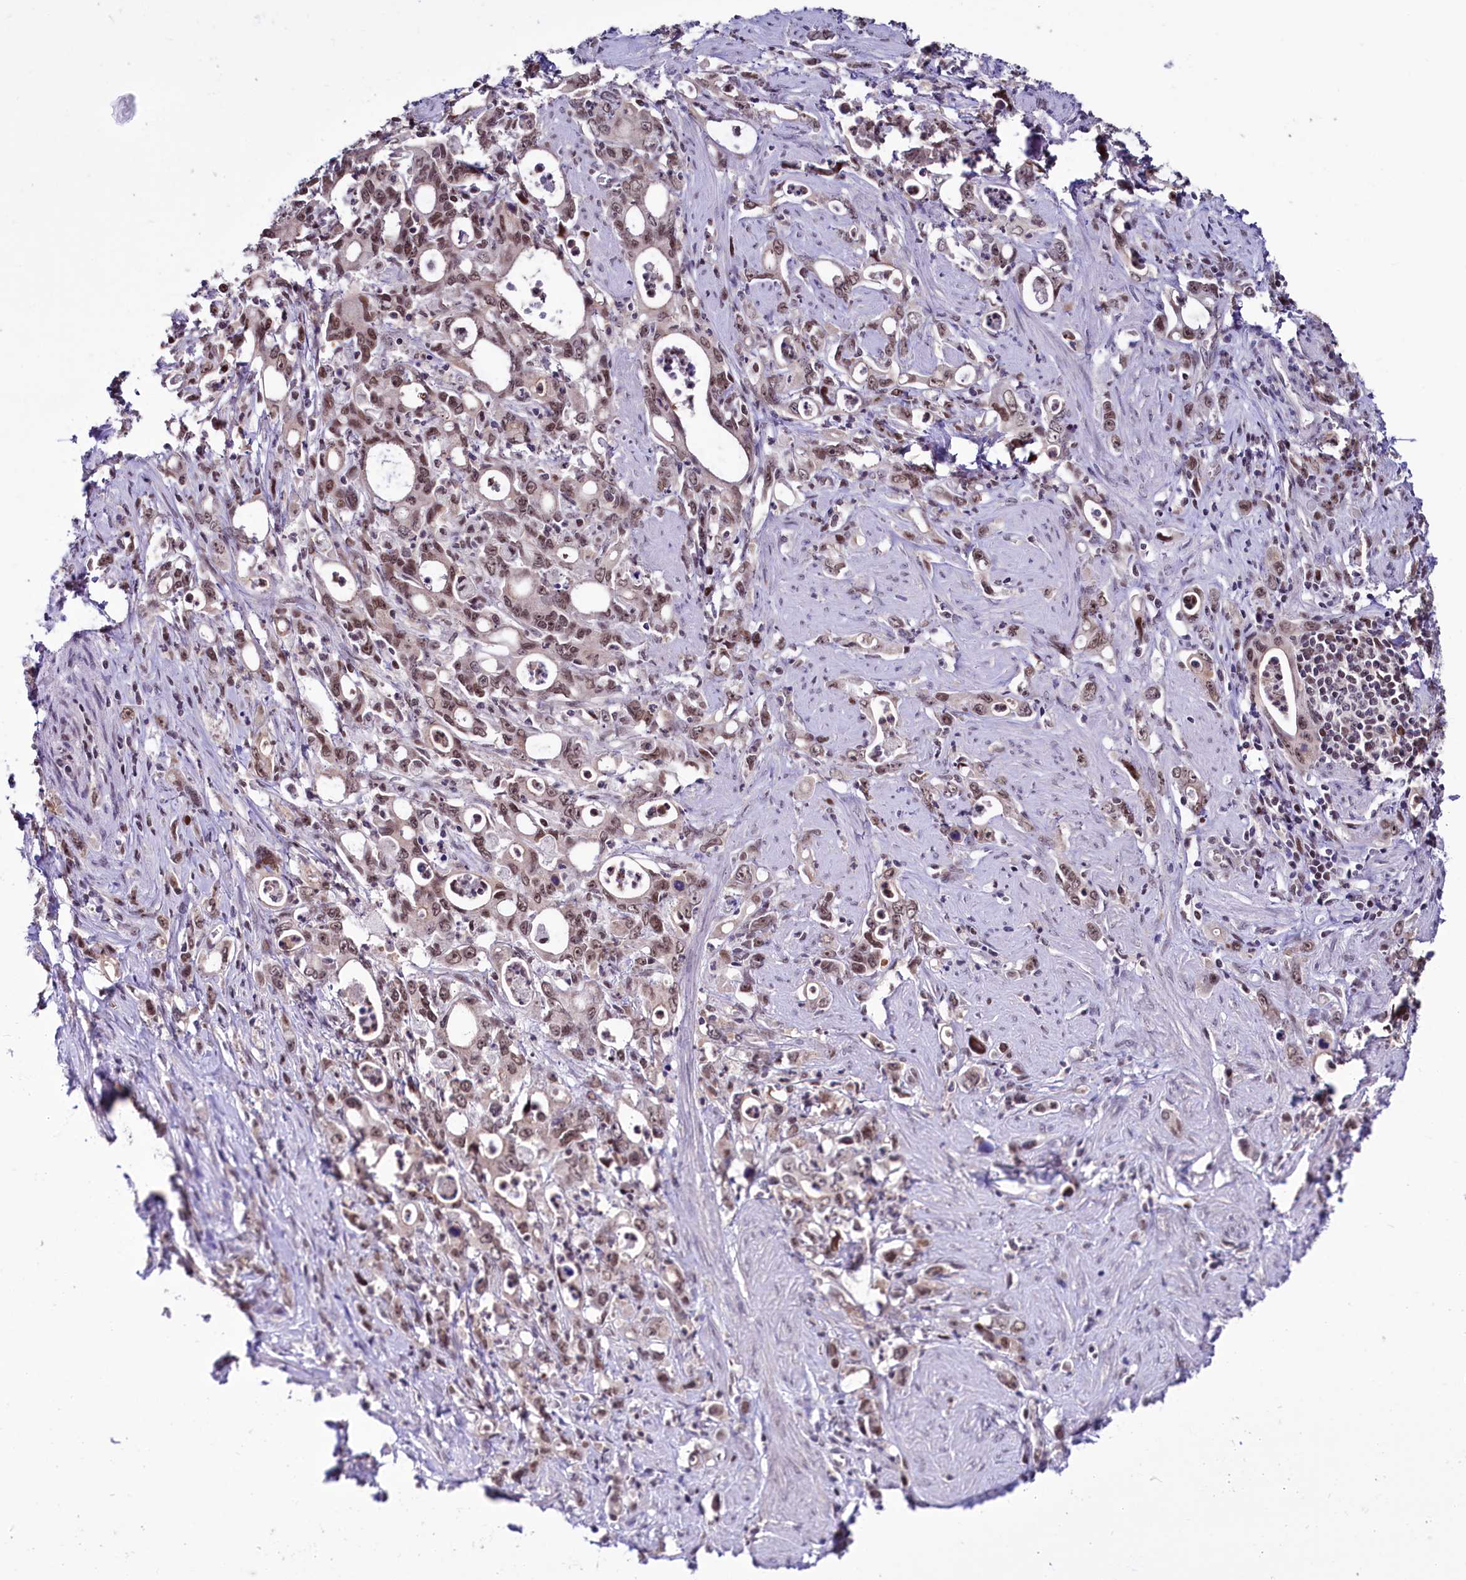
{"staining": {"intensity": "moderate", "quantity": ">75%", "location": "nuclear"}, "tissue": "stomach cancer", "cell_type": "Tumor cells", "image_type": "cancer", "snomed": [{"axis": "morphology", "description": "Adenocarcinoma, NOS"}, {"axis": "topography", "description": "Stomach, lower"}], "caption": "IHC photomicrograph of neoplastic tissue: adenocarcinoma (stomach) stained using immunohistochemistry (IHC) reveals medium levels of moderate protein expression localized specifically in the nuclear of tumor cells, appearing as a nuclear brown color.", "gene": "SCAF11", "patient": {"sex": "female", "age": 43}}